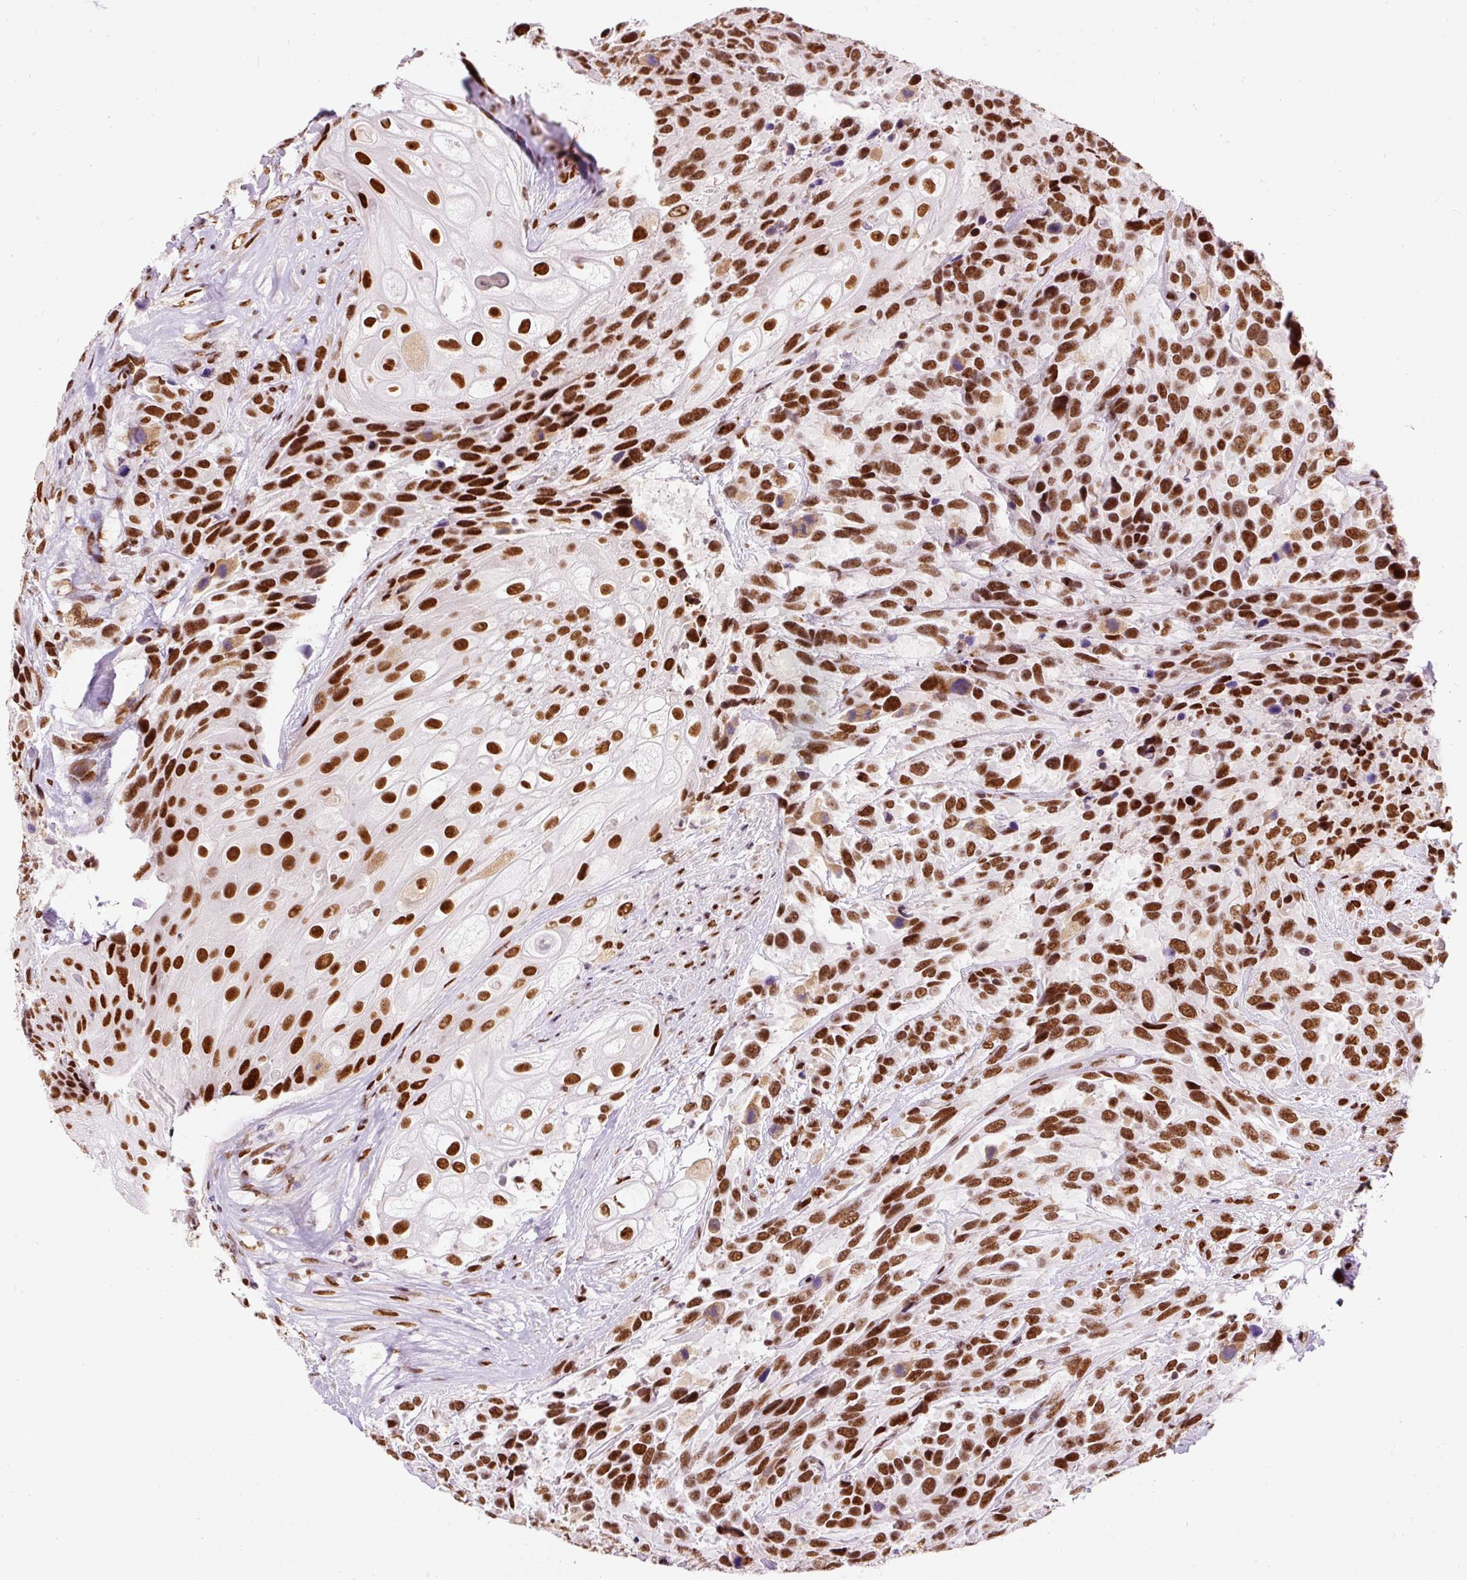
{"staining": {"intensity": "strong", "quantity": ">75%", "location": "nuclear"}, "tissue": "urothelial cancer", "cell_type": "Tumor cells", "image_type": "cancer", "snomed": [{"axis": "morphology", "description": "Urothelial carcinoma, High grade"}, {"axis": "topography", "description": "Urinary bladder"}], "caption": "Urothelial cancer stained for a protein demonstrates strong nuclear positivity in tumor cells.", "gene": "HNRNPC", "patient": {"sex": "female", "age": 70}}